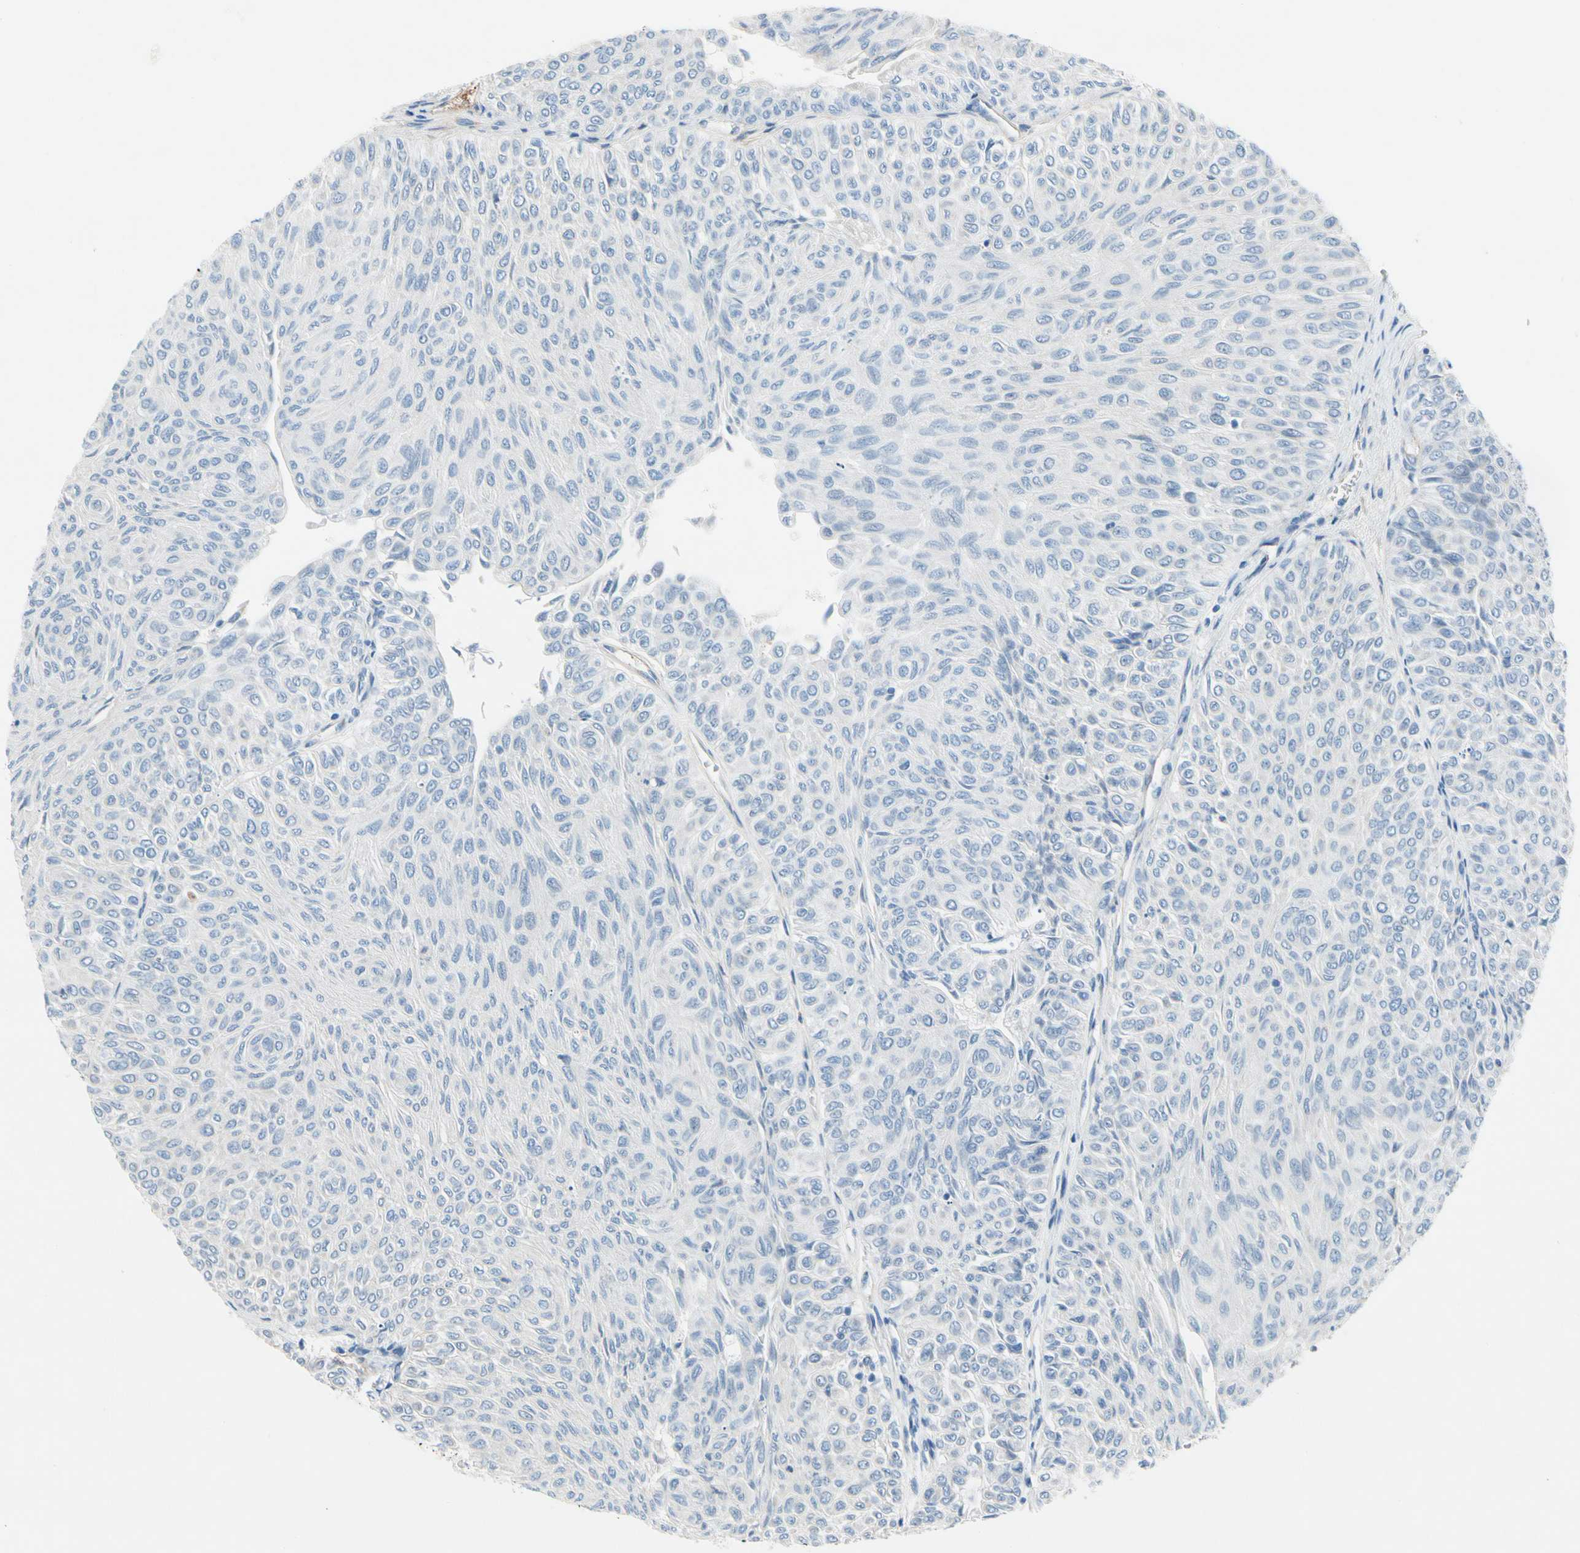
{"staining": {"intensity": "negative", "quantity": "none", "location": "none"}, "tissue": "urothelial cancer", "cell_type": "Tumor cells", "image_type": "cancer", "snomed": [{"axis": "morphology", "description": "Urothelial carcinoma, Low grade"}, {"axis": "topography", "description": "Urinary bladder"}], "caption": "Immunohistochemical staining of human urothelial cancer demonstrates no significant expression in tumor cells.", "gene": "CNDP1", "patient": {"sex": "male", "age": 78}}